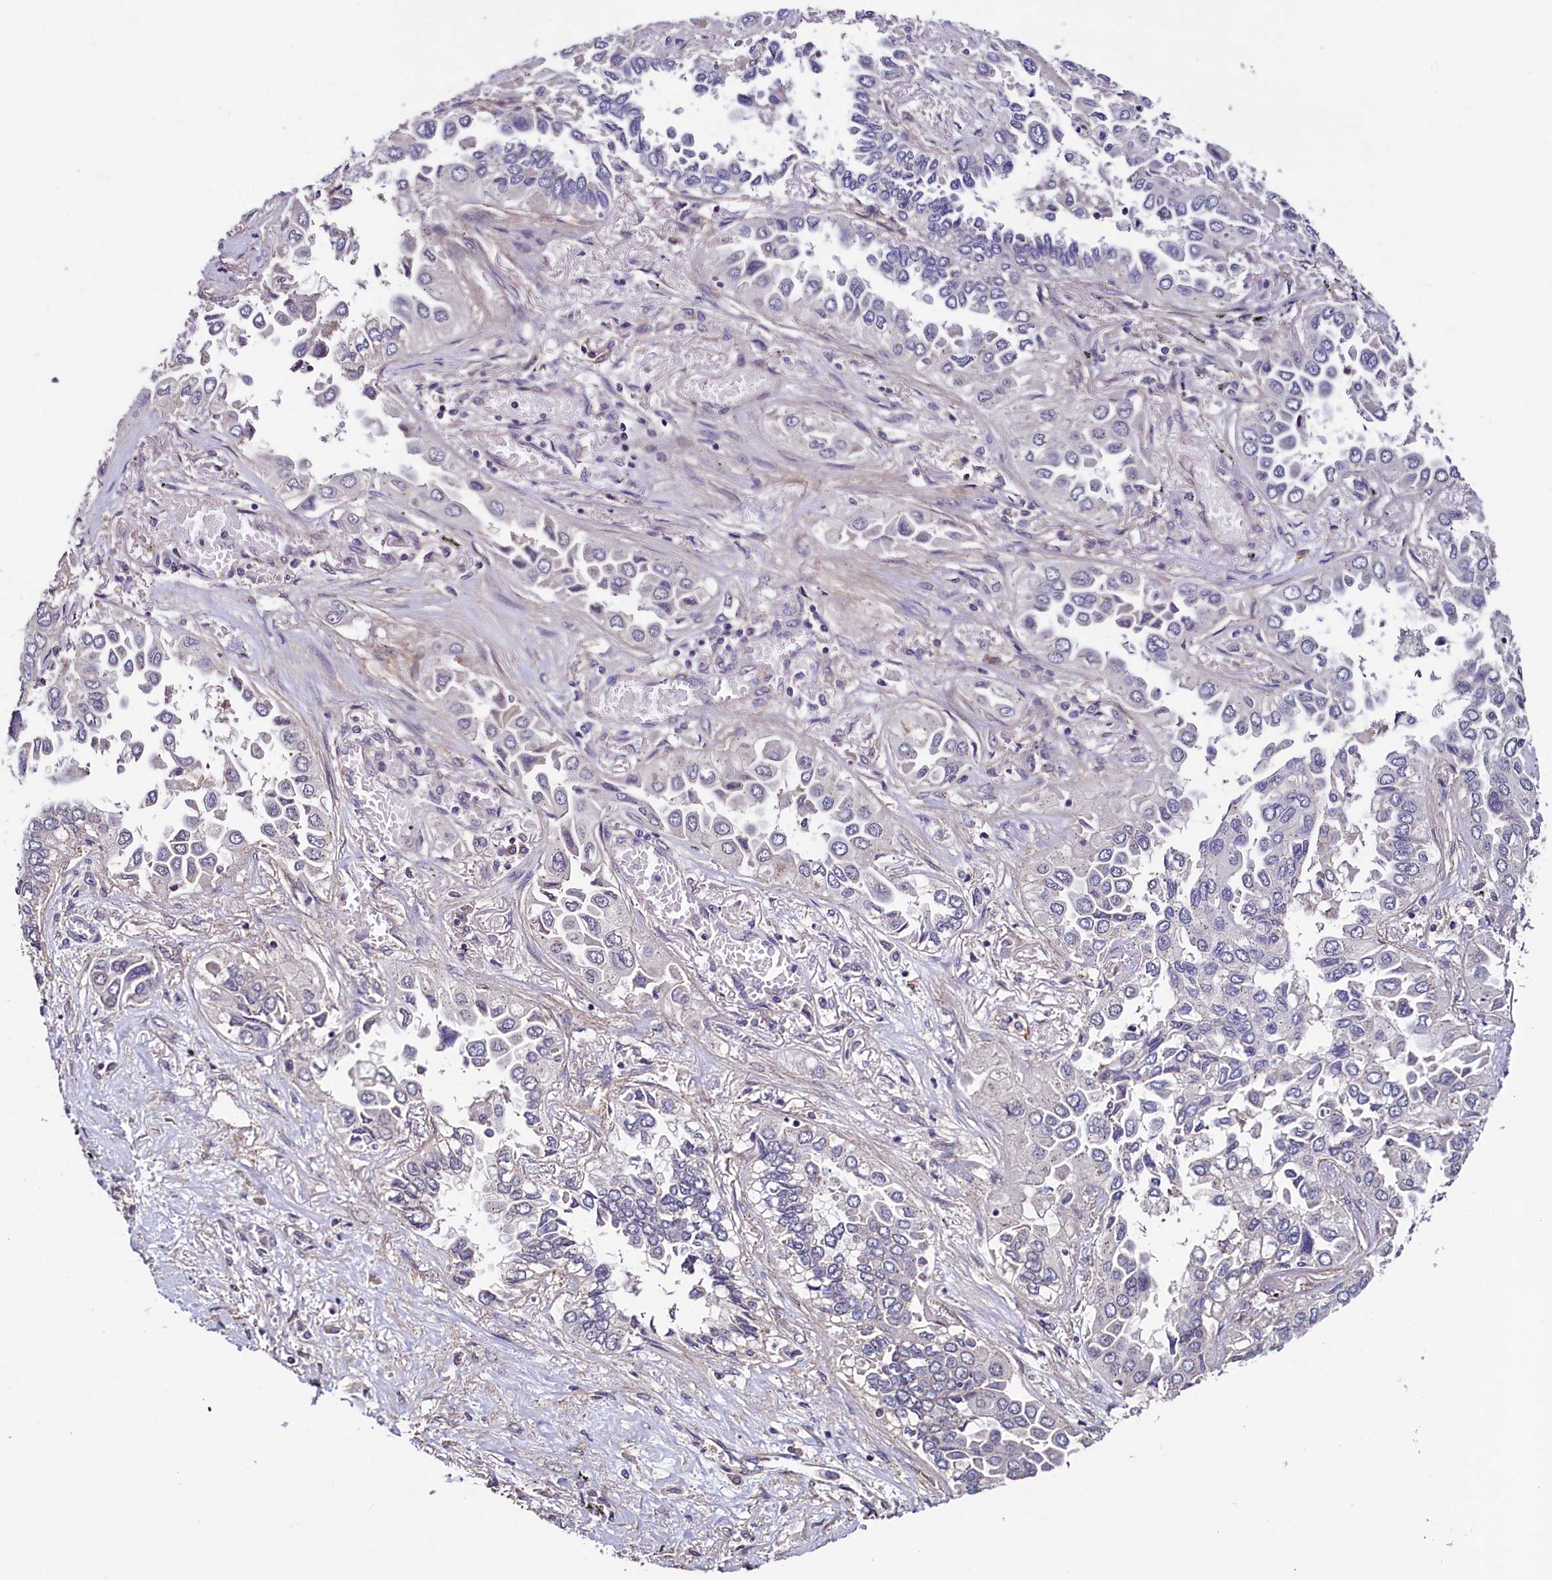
{"staining": {"intensity": "negative", "quantity": "none", "location": "none"}, "tissue": "lung cancer", "cell_type": "Tumor cells", "image_type": "cancer", "snomed": [{"axis": "morphology", "description": "Adenocarcinoma, NOS"}, {"axis": "topography", "description": "Lung"}], "caption": "Immunohistochemistry micrograph of neoplastic tissue: human lung cancer (adenocarcinoma) stained with DAB reveals no significant protein positivity in tumor cells. (Brightfield microscopy of DAB (3,3'-diaminobenzidine) IHC at high magnification).", "gene": "PALM", "patient": {"sex": "female", "age": 76}}